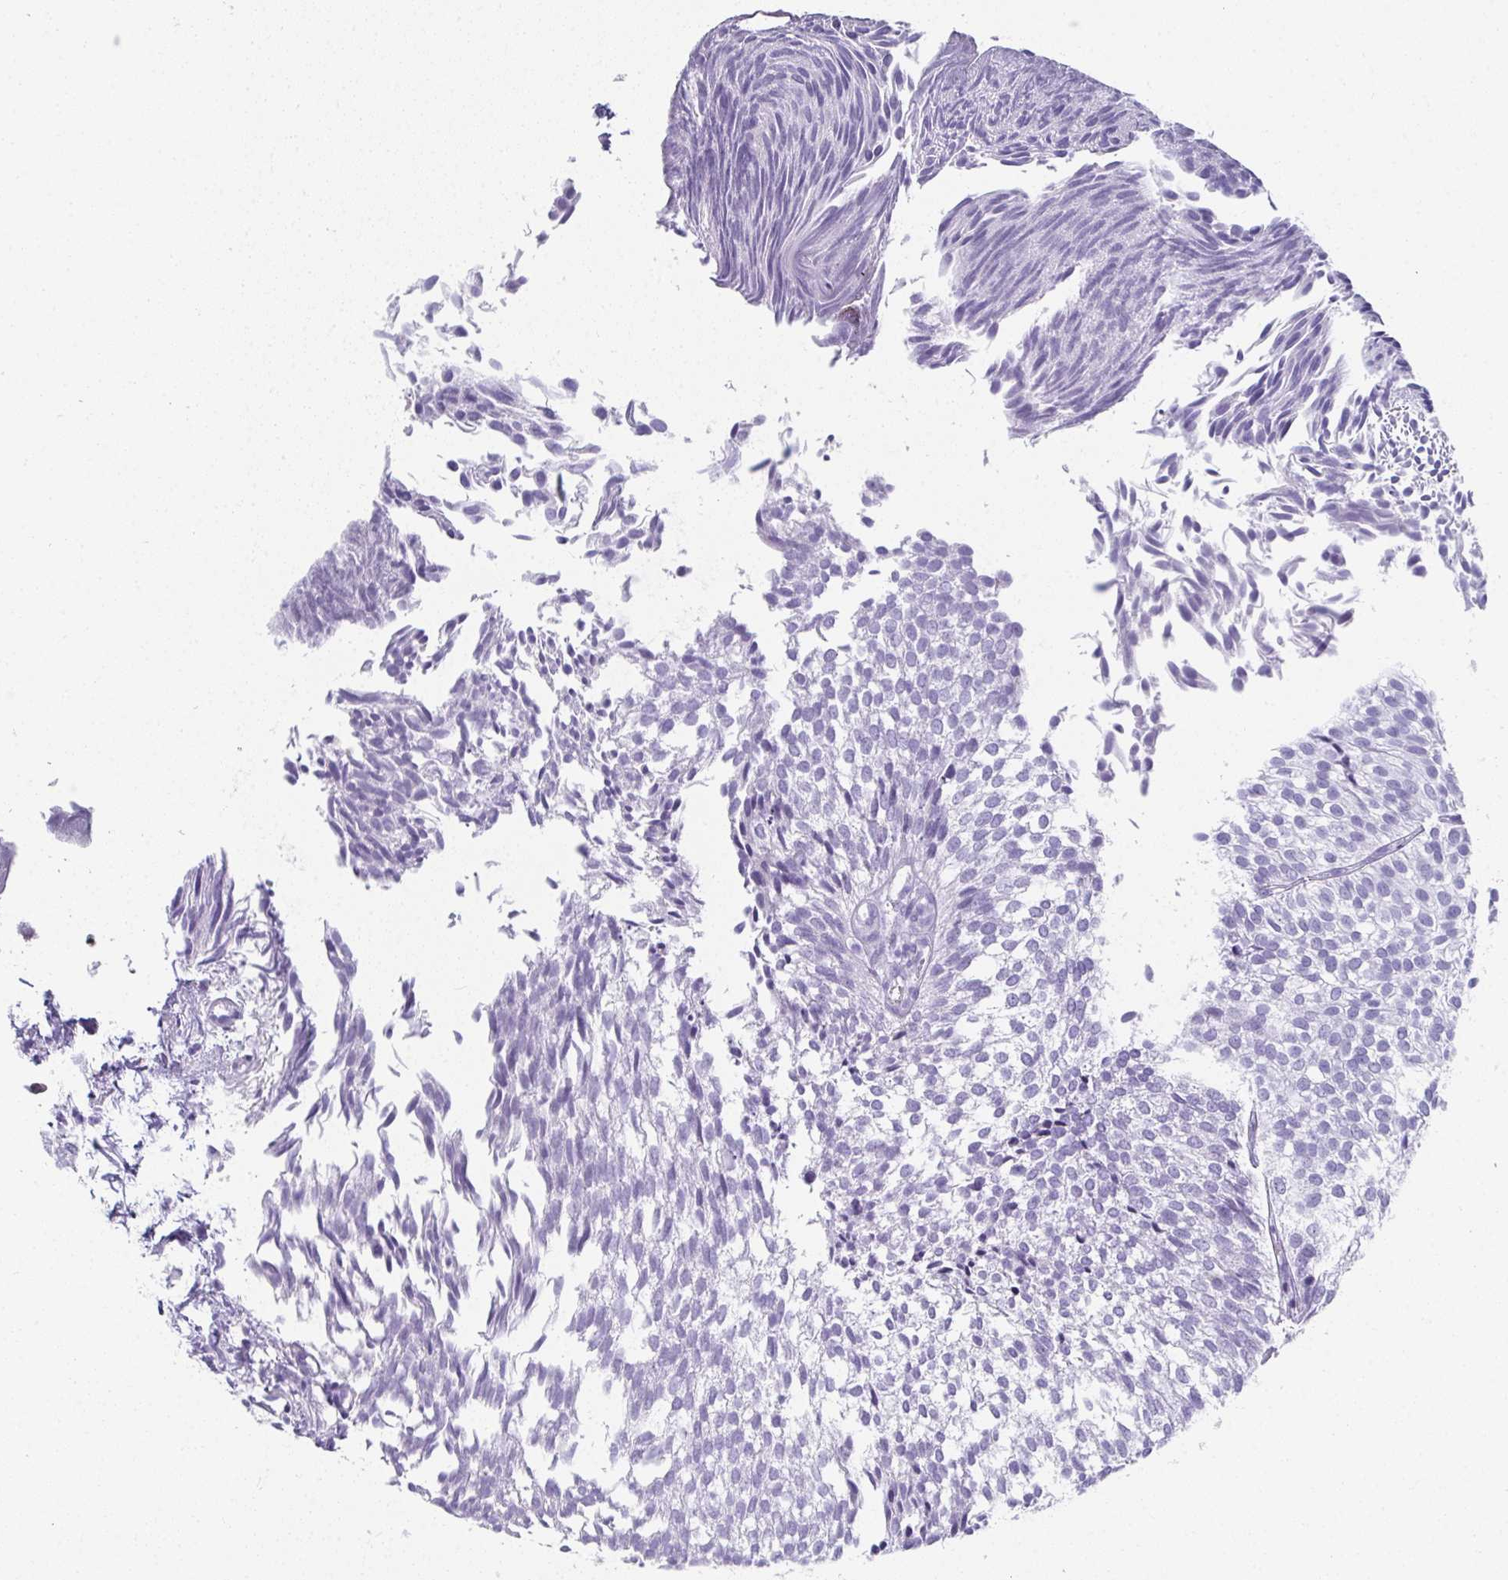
{"staining": {"intensity": "negative", "quantity": "none", "location": "none"}, "tissue": "urothelial cancer", "cell_type": "Tumor cells", "image_type": "cancer", "snomed": [{"axis": "morphology", "description": "Urothelial carcinoma, Low grade"}, {"axis": "topography", "description": "Urinary bladder"}], "caption": "Tumor cells are negative for protein expression in human low-grade urothelial carcinoma.", "gene": "SYCP1", "patient": {"sex": "male", "age": 91}}